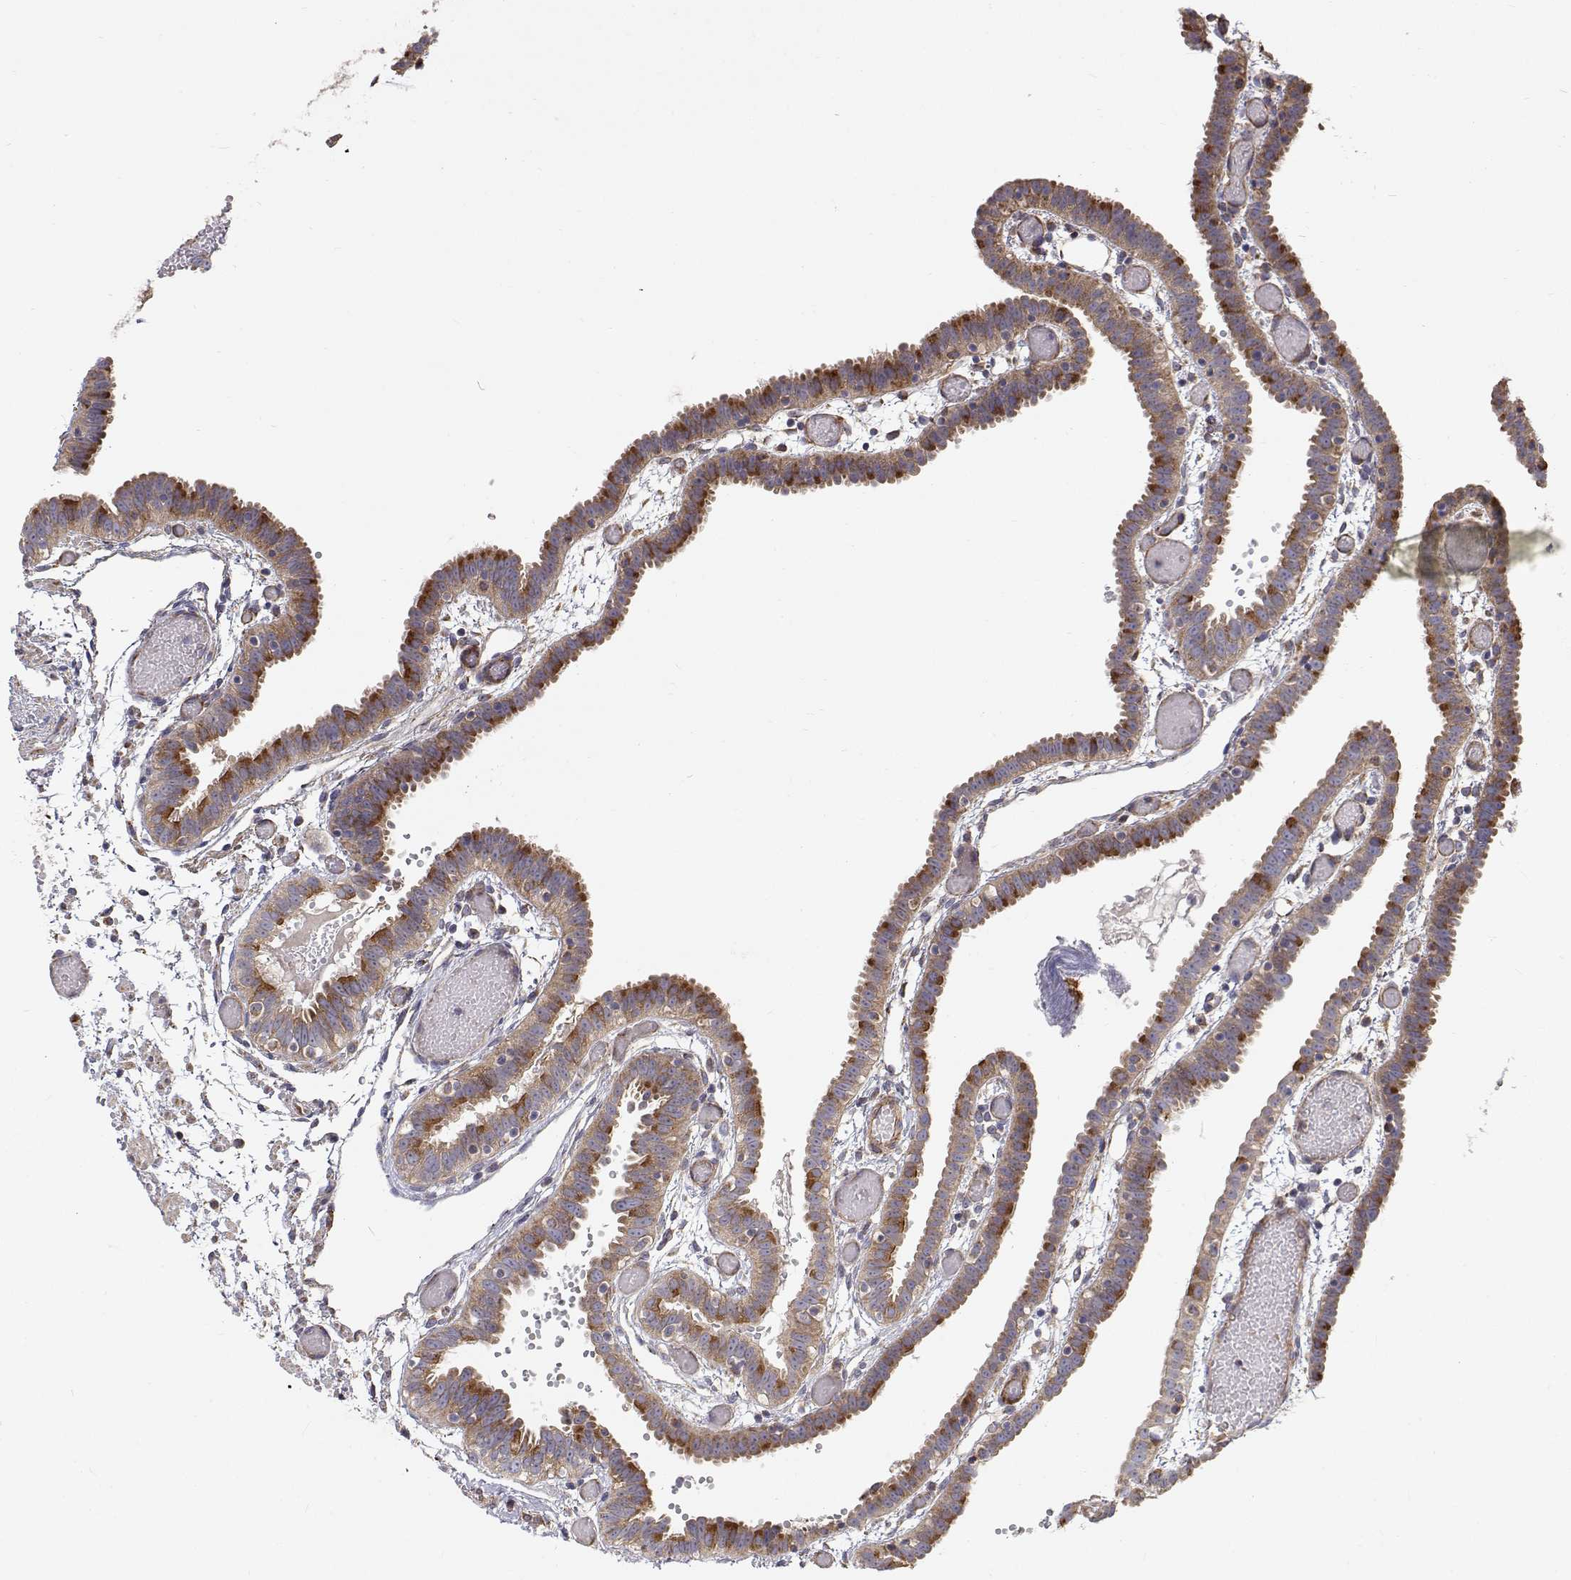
{"staining": {"intensity": "moderate", "quantity": ">75%", "location": "cytoplasmic/membranous"}, "tissue": "fallopian tube", "cell_type": "Glandular cells", "image_type": "normal", "snomed": [{"axis": "morphology", "description": "Normal tissue, NOS"}, {"axis": "topography", "description": "Fallopian tube"}], "caption": "Immunohistochemical staining of normal fallopian tube reveals medium levels of moderate cytoplasmic/membranous positivity in approximately >75% of glandular cells. The protein is shown in brown color, while the nuclei are stained blue.", "gene": "SPICE1", "patient": {"sex": "female", "age": 37}}